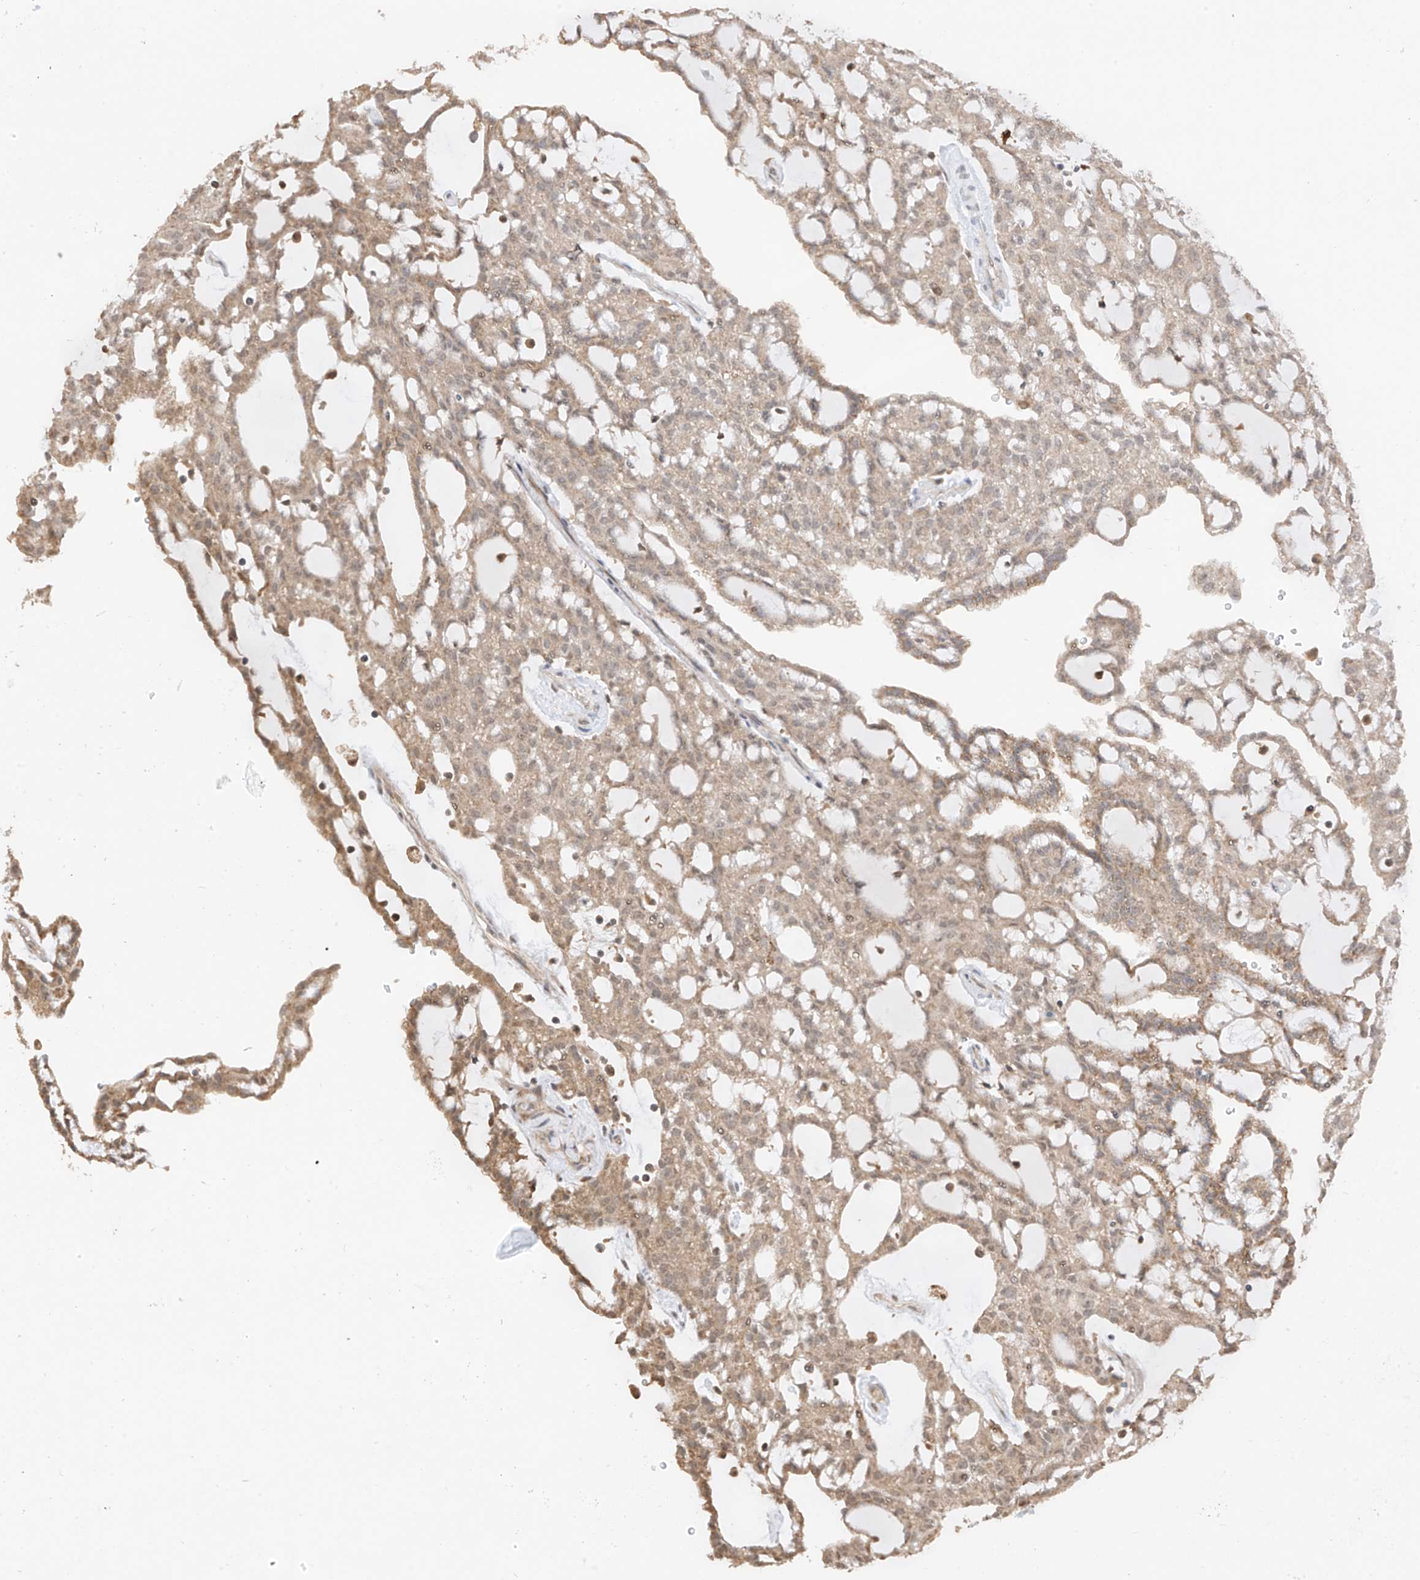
{"staining": {"intensity": "moderate", "quantity": "25%-75%", "location": "cytoplasmic/membranous"}, "tissue": "renal cancer", "cell_type": "Tumor cells", "image_type": "cancer", "snomed": [{"axis": "morphology", "description": "Adenocarcinoma, NOS"}, {"axis": "topography", "description": "Kidney"}], "caption": "High-power microscopy captured an immunohistochemistry (IHC) image of renal cancer (adenocarcinoma), revealing moderate cytoplasmic/membranous staining in approximately 25%-75% of tumor cells. The protein of interest is stained brown, and the nuclei are stained in blue (DAB (3,3'-diaminobenzidine) IHC with brightfield microscopy, high magnification).", "gene": "LATS1", "patient": {"sex": "male", "age": 63}}